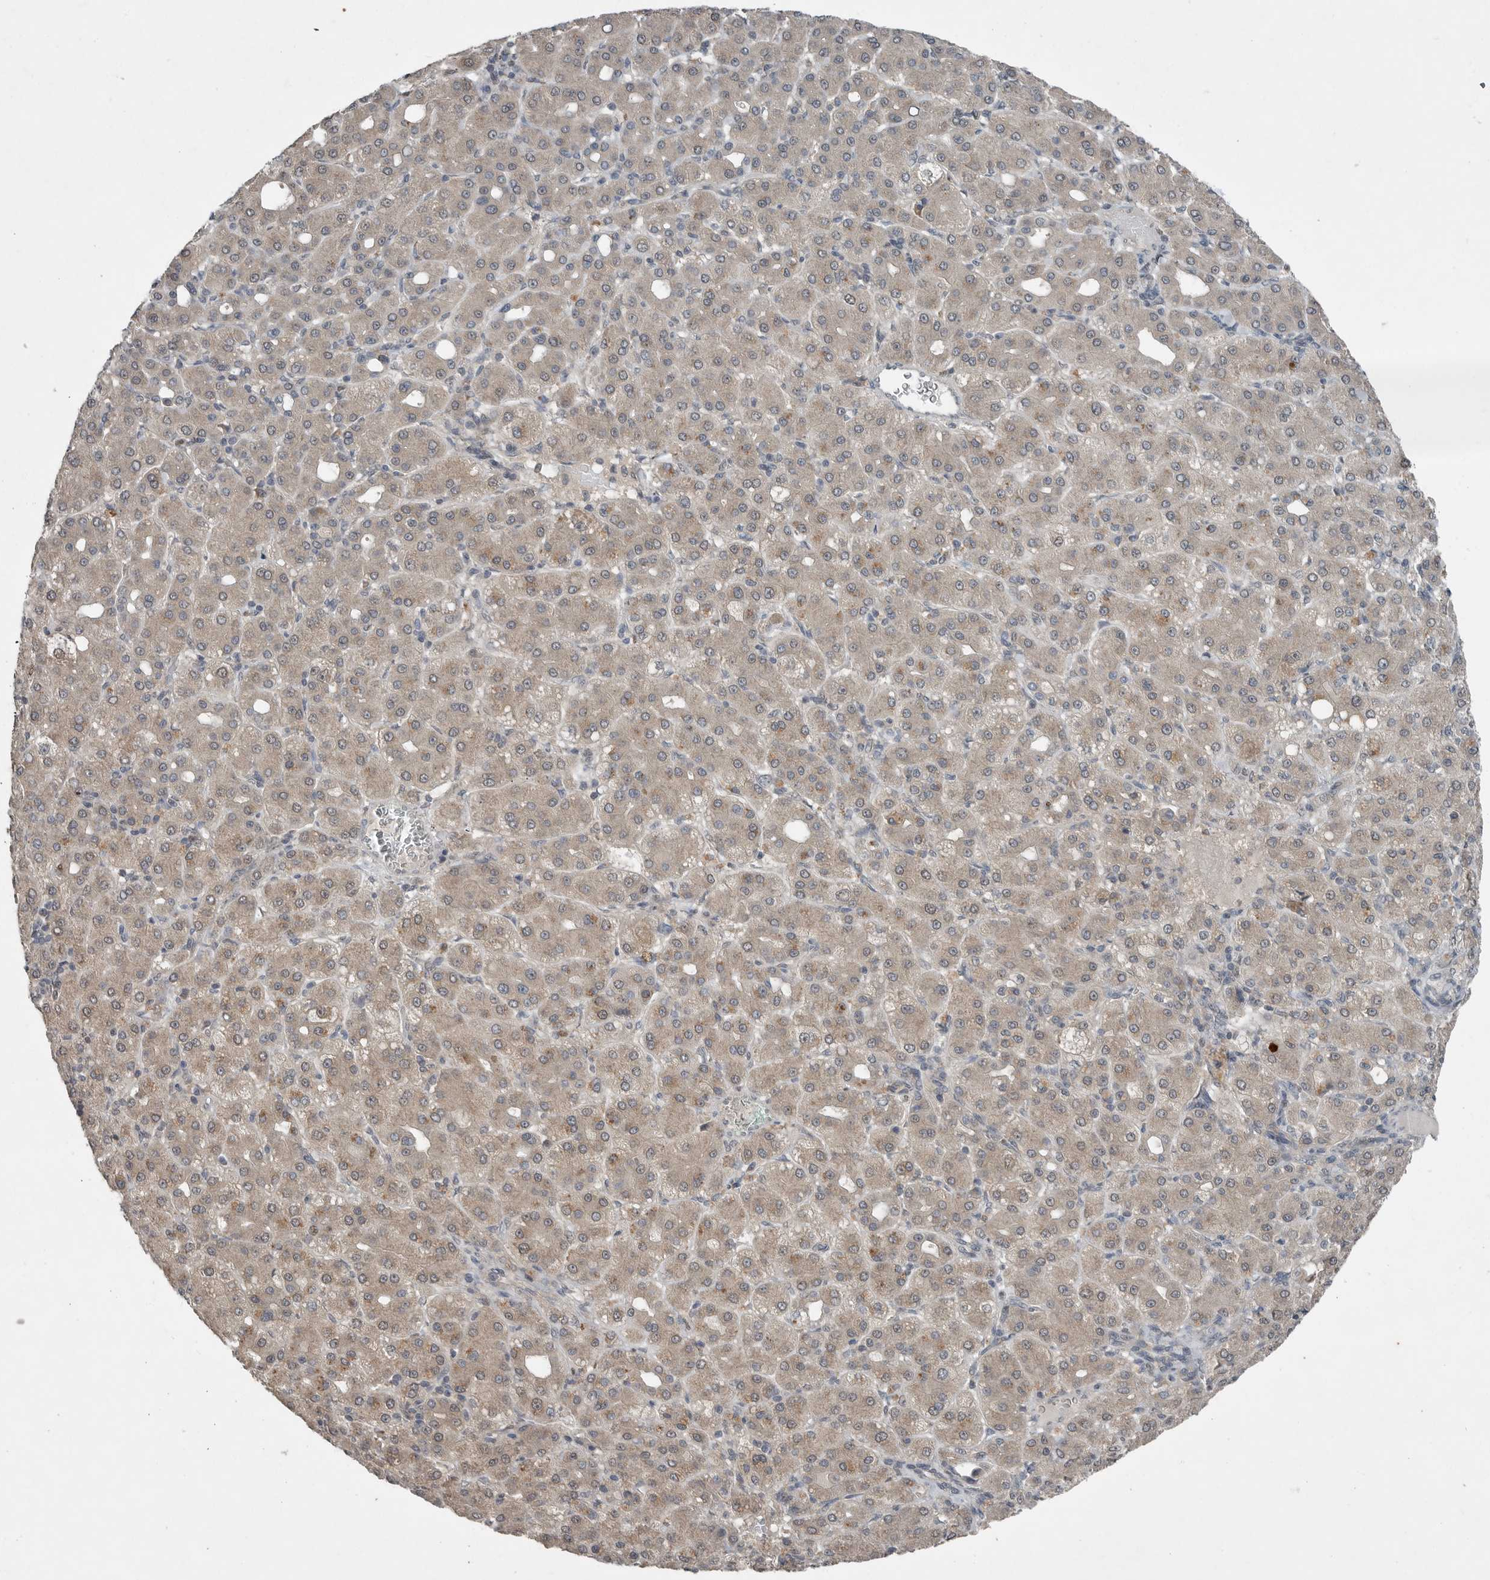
{"staining": {"intensity": "weak", "quantity": ">75%", "location": "cytoplasmic/membranous"}, "tissue": "liver cancer", "cell_type": "Tumor cells", "image_type": "cancer", "snomed": [{"axis": "morphology", "description": "Carcinoma, Hepatocellular, NOS"}, {"axis": "topography", "description": "Liver"}], "caption": "This micrograph reveals immunohistochemistry (IHC) staining of hepatocellular carcinoma (liver), with low weak cytoplasmic/membranous staining in about >75% of tumor cells.", "gene": "MFAP3L", "patient": {"sex": "male", "age": 65}}